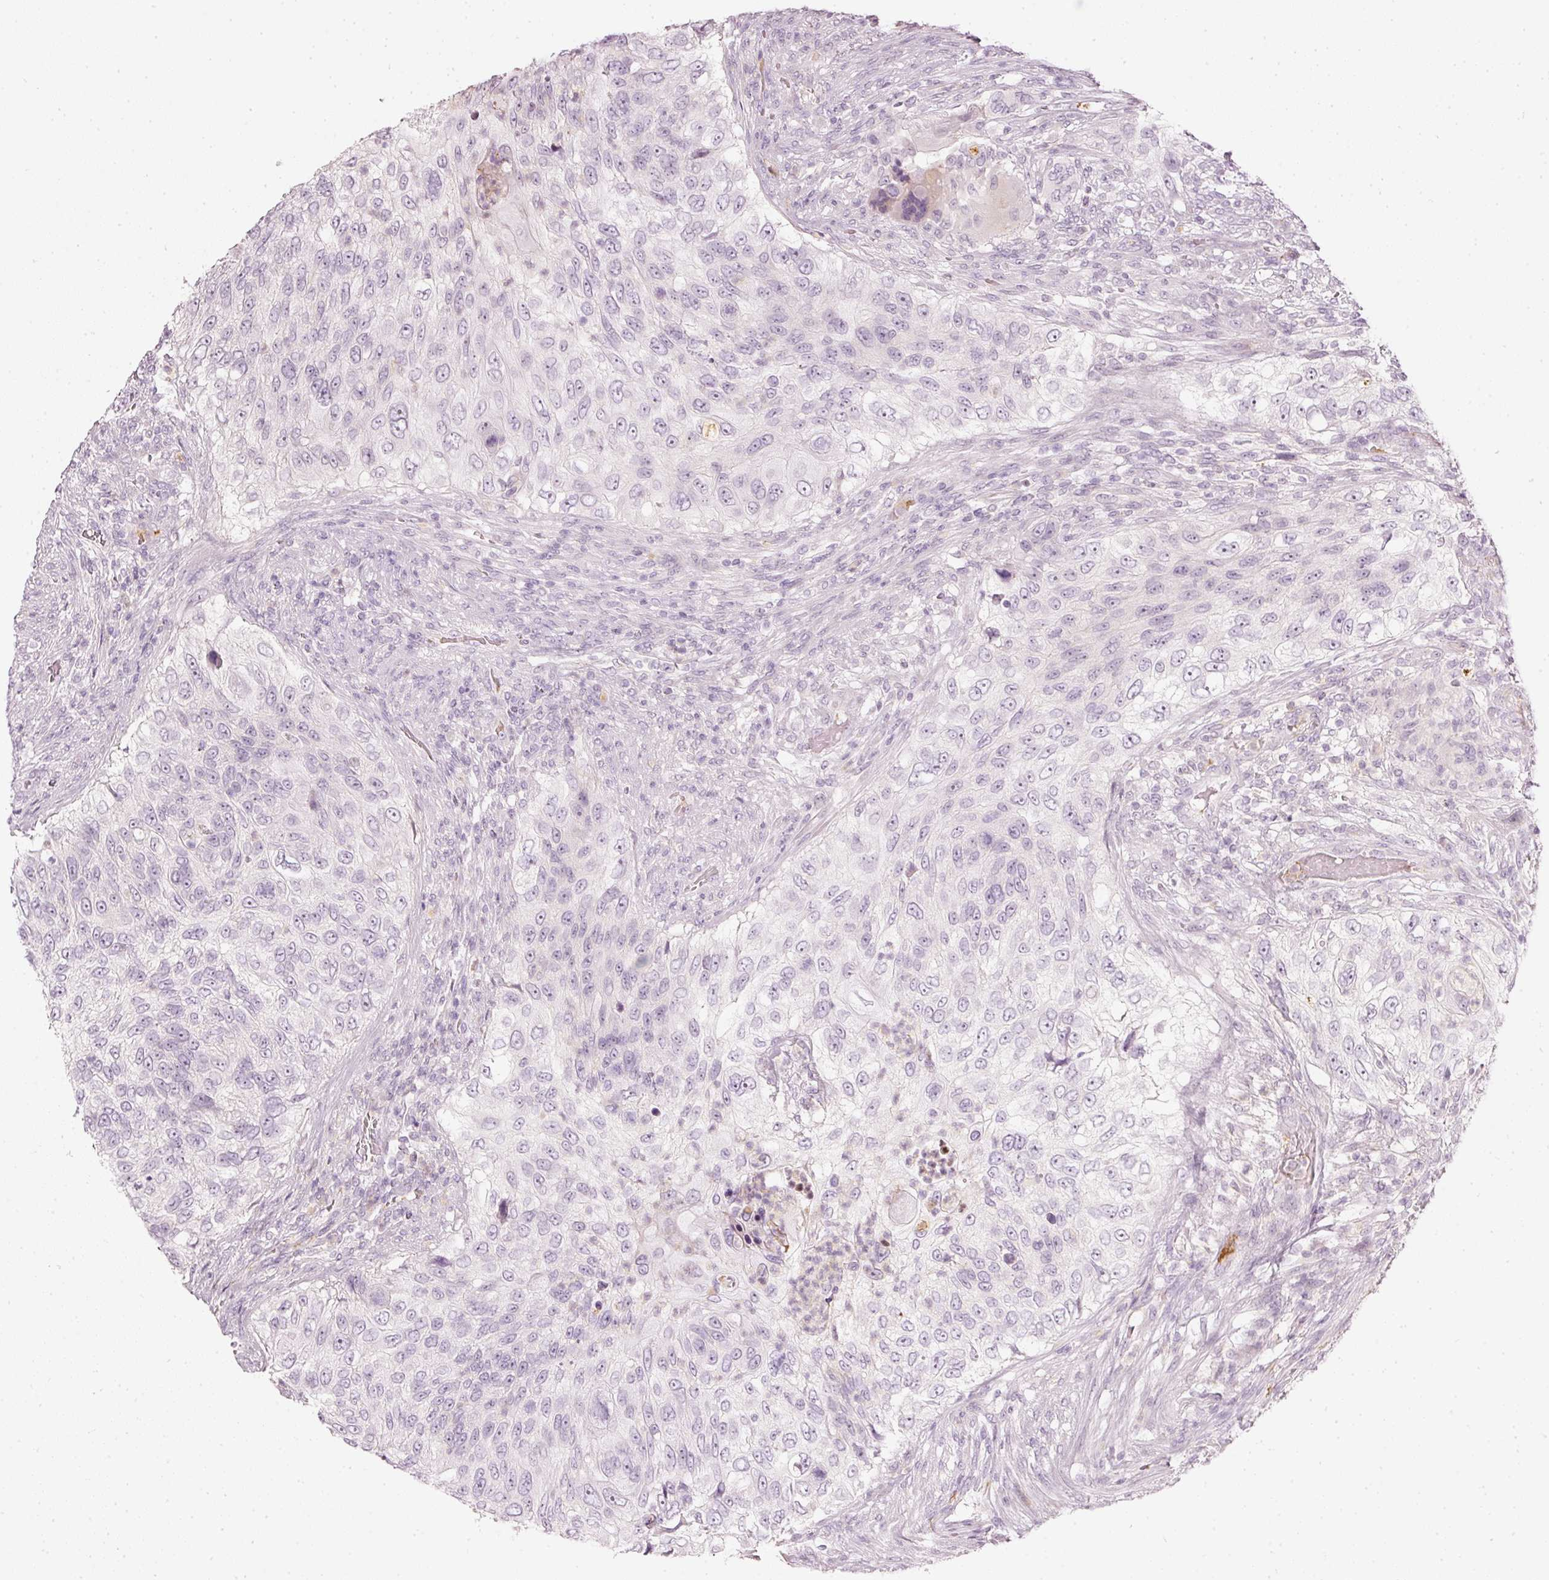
{"staining": {"intensity": "negative", "quantity": "none", "location": "none"}, "tissue": "urothelial cancer", "cell_type": "Tumor cells", "image_type": "cancer", "snomed": [{"axis": "morphology", "description": "Urothelial carcinoma, High grade"}, {"axis": "topography", "description": "Urinary bladder"}], "caption": "Urothelial carcinoma (high-grade) stained for a protein using IHC exhibits no positivity tumor cells.", "gene": "LECT2", "patient": {"sex": "female", "age": 60}}